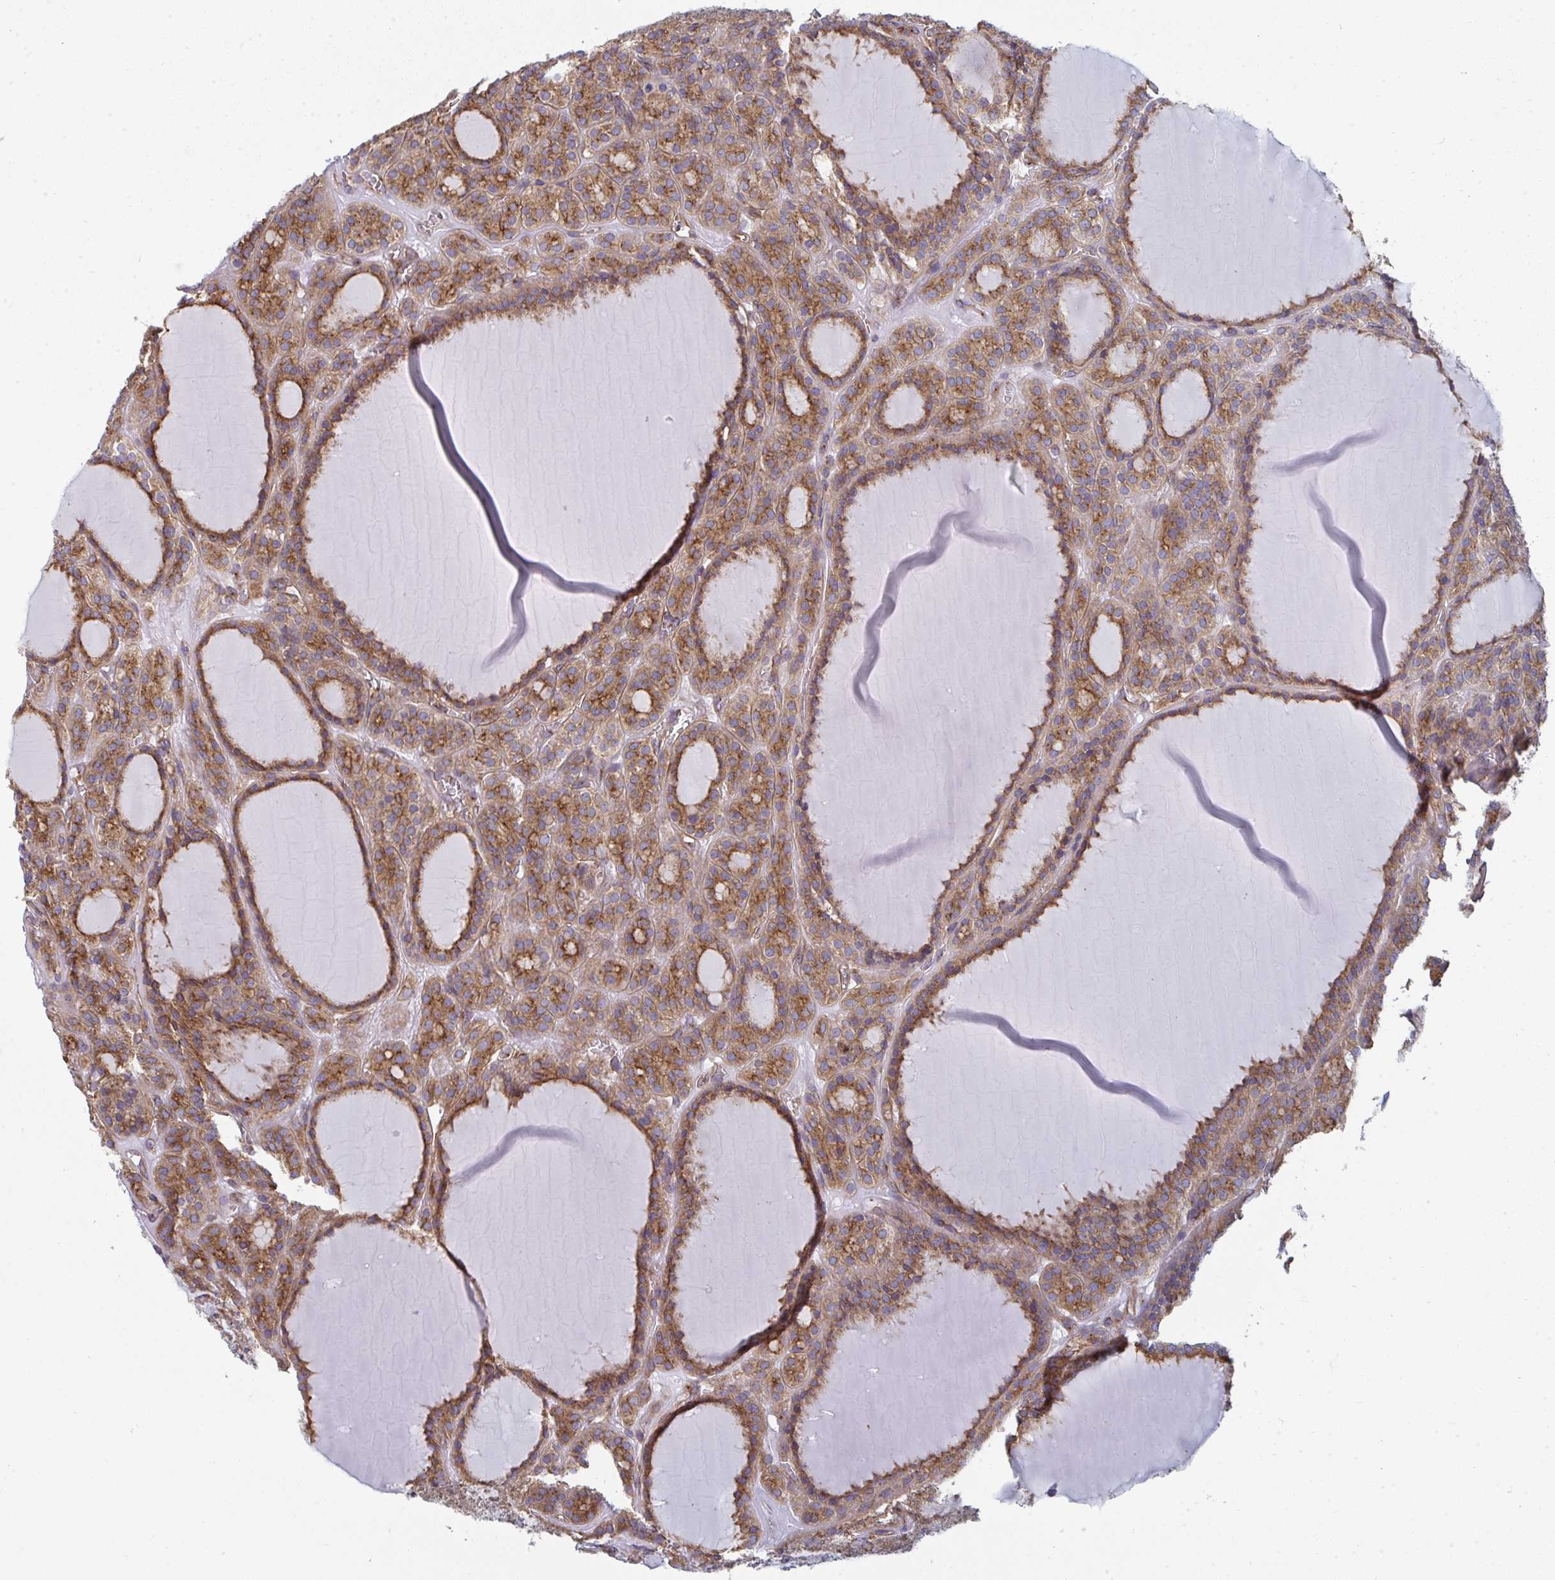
{"staining": {"intensity": "moderate", "quantity": ">75%", "location": "cytoplasmic/membranous"}, "tissue": "thyroid cancer", "cell_type": "Tumor cells", "image_type": "cancer", "snomed": [{"axis": "morphology", "description": "Follicular adenoma carcinoma, NOS"}, {"axis": "topography", "description": "Thyroid gland"}], "caption": "Follicular adenoma carcinoma (thyroid) stained with a protein marker displays moderate staining in tumor cells.", "gene": "DYNC1I2", "patient": {"sex": "female", "age": 63}}